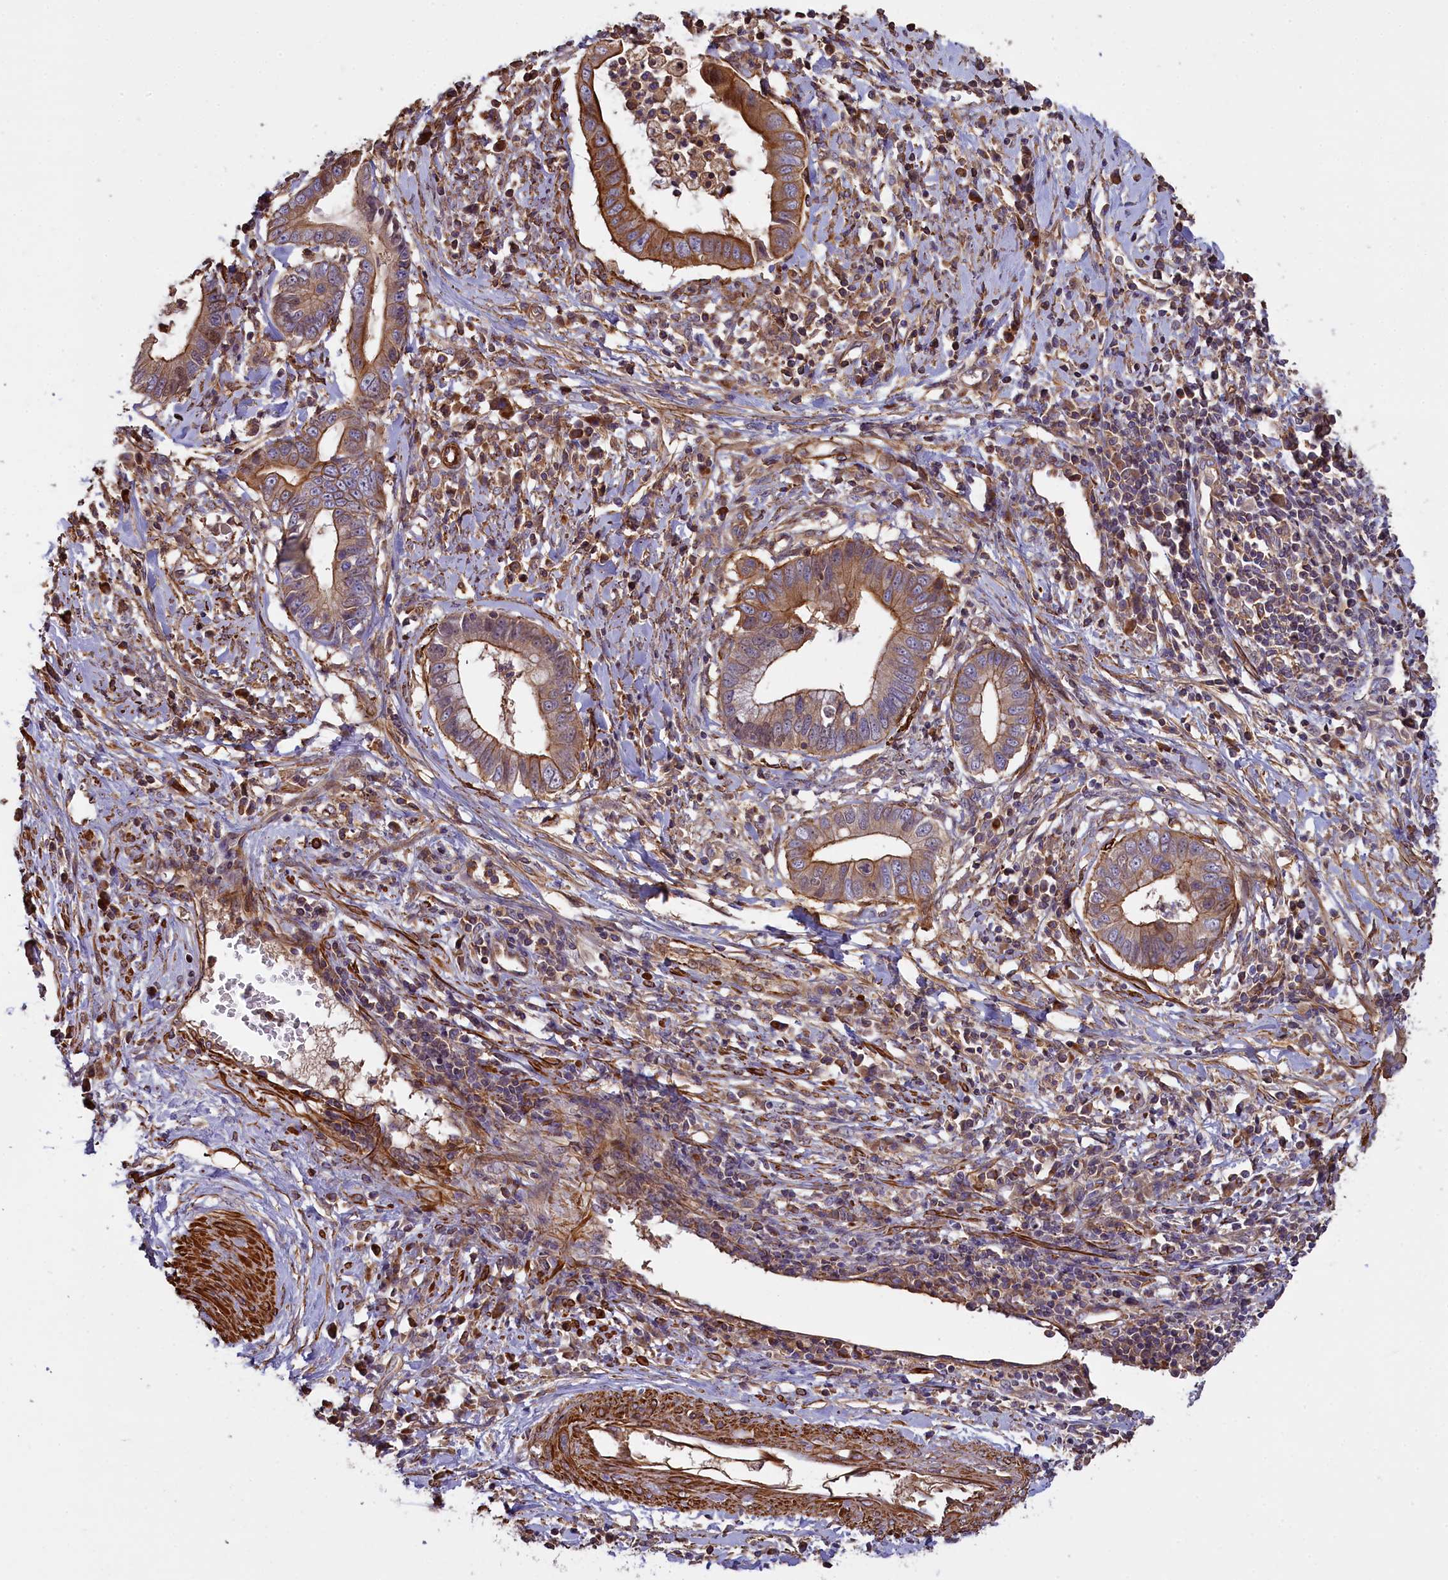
{"staining": {"intensity": "moderate", "quantity": "25%-75%", "location": "cytoplasmic/membranous"}, "tissue": "cervical cancer", "cell_type": "Tumor cells", "image_type": "cancer", "snomed": [{"axis": "morphology", "description": "Adenocarcinoma, NOS"}, {"axis": "topography", "description": "Cervix"}], "caption": "Cervical adenocarcinoma tissue reveals moderate cytoplasmic/membranous staining in about 25%-75% of tumor cells", "gene": "FUZ", "patient": {"sex": "female", "age": 44}}